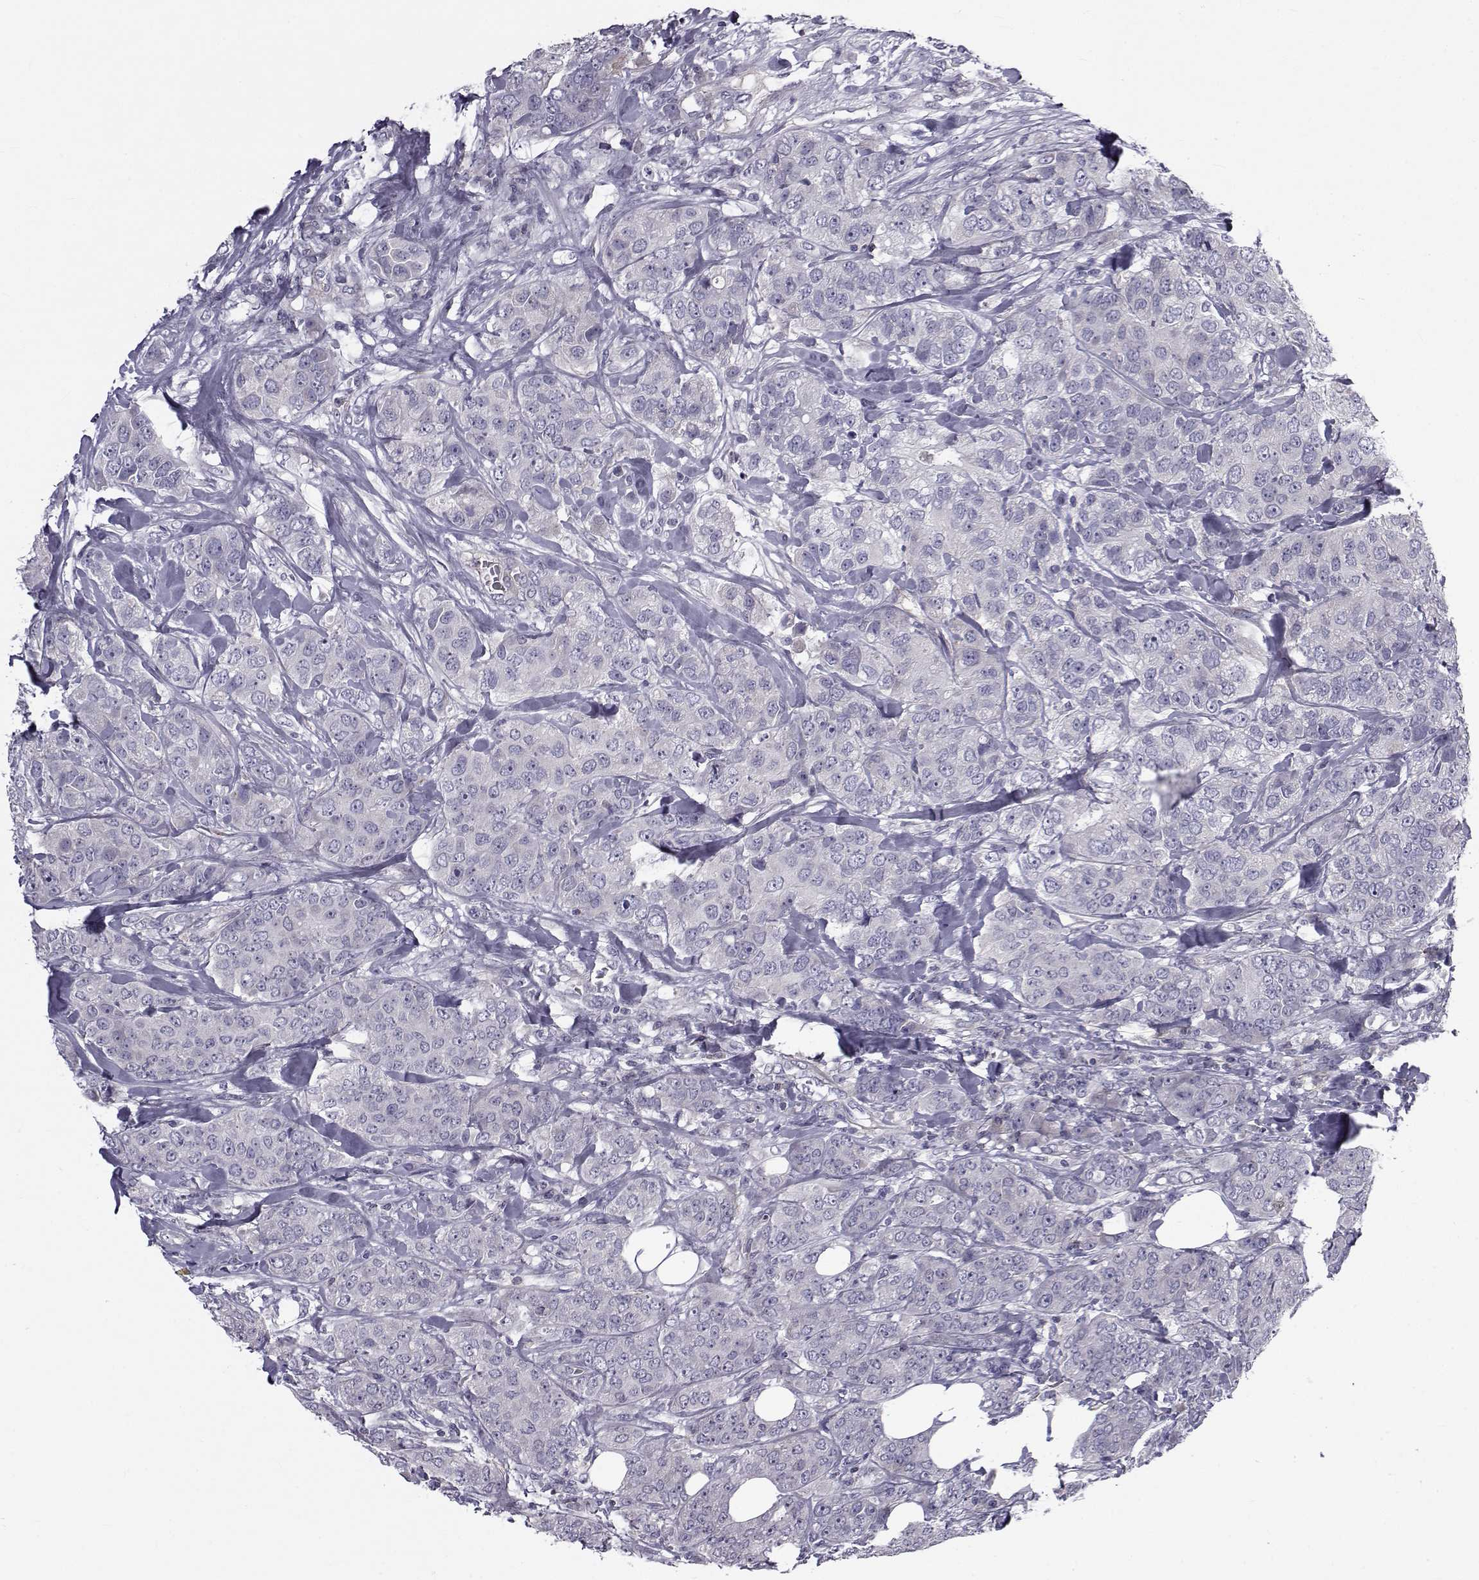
{"staining": {"intensity": "negative", "quantity": "none", "location": "none"}, "tissue": "breast cancer", "cell_type": "Tumor cells", "image_type": "cancer", "snomed": [{"axis": "morphology", "description": "Duct carcinoma"}, {"axis": "topography", "description": "Breast"}], "caption": "Protein analysis of invasive ductal carcinoma (breast) displays no significant staining in tumor cells. (Immunohistochemistry, brightfield microscopy, high magnification).", "gene": "LRRC27", "patient": {"sex": "female", "age": 43}}